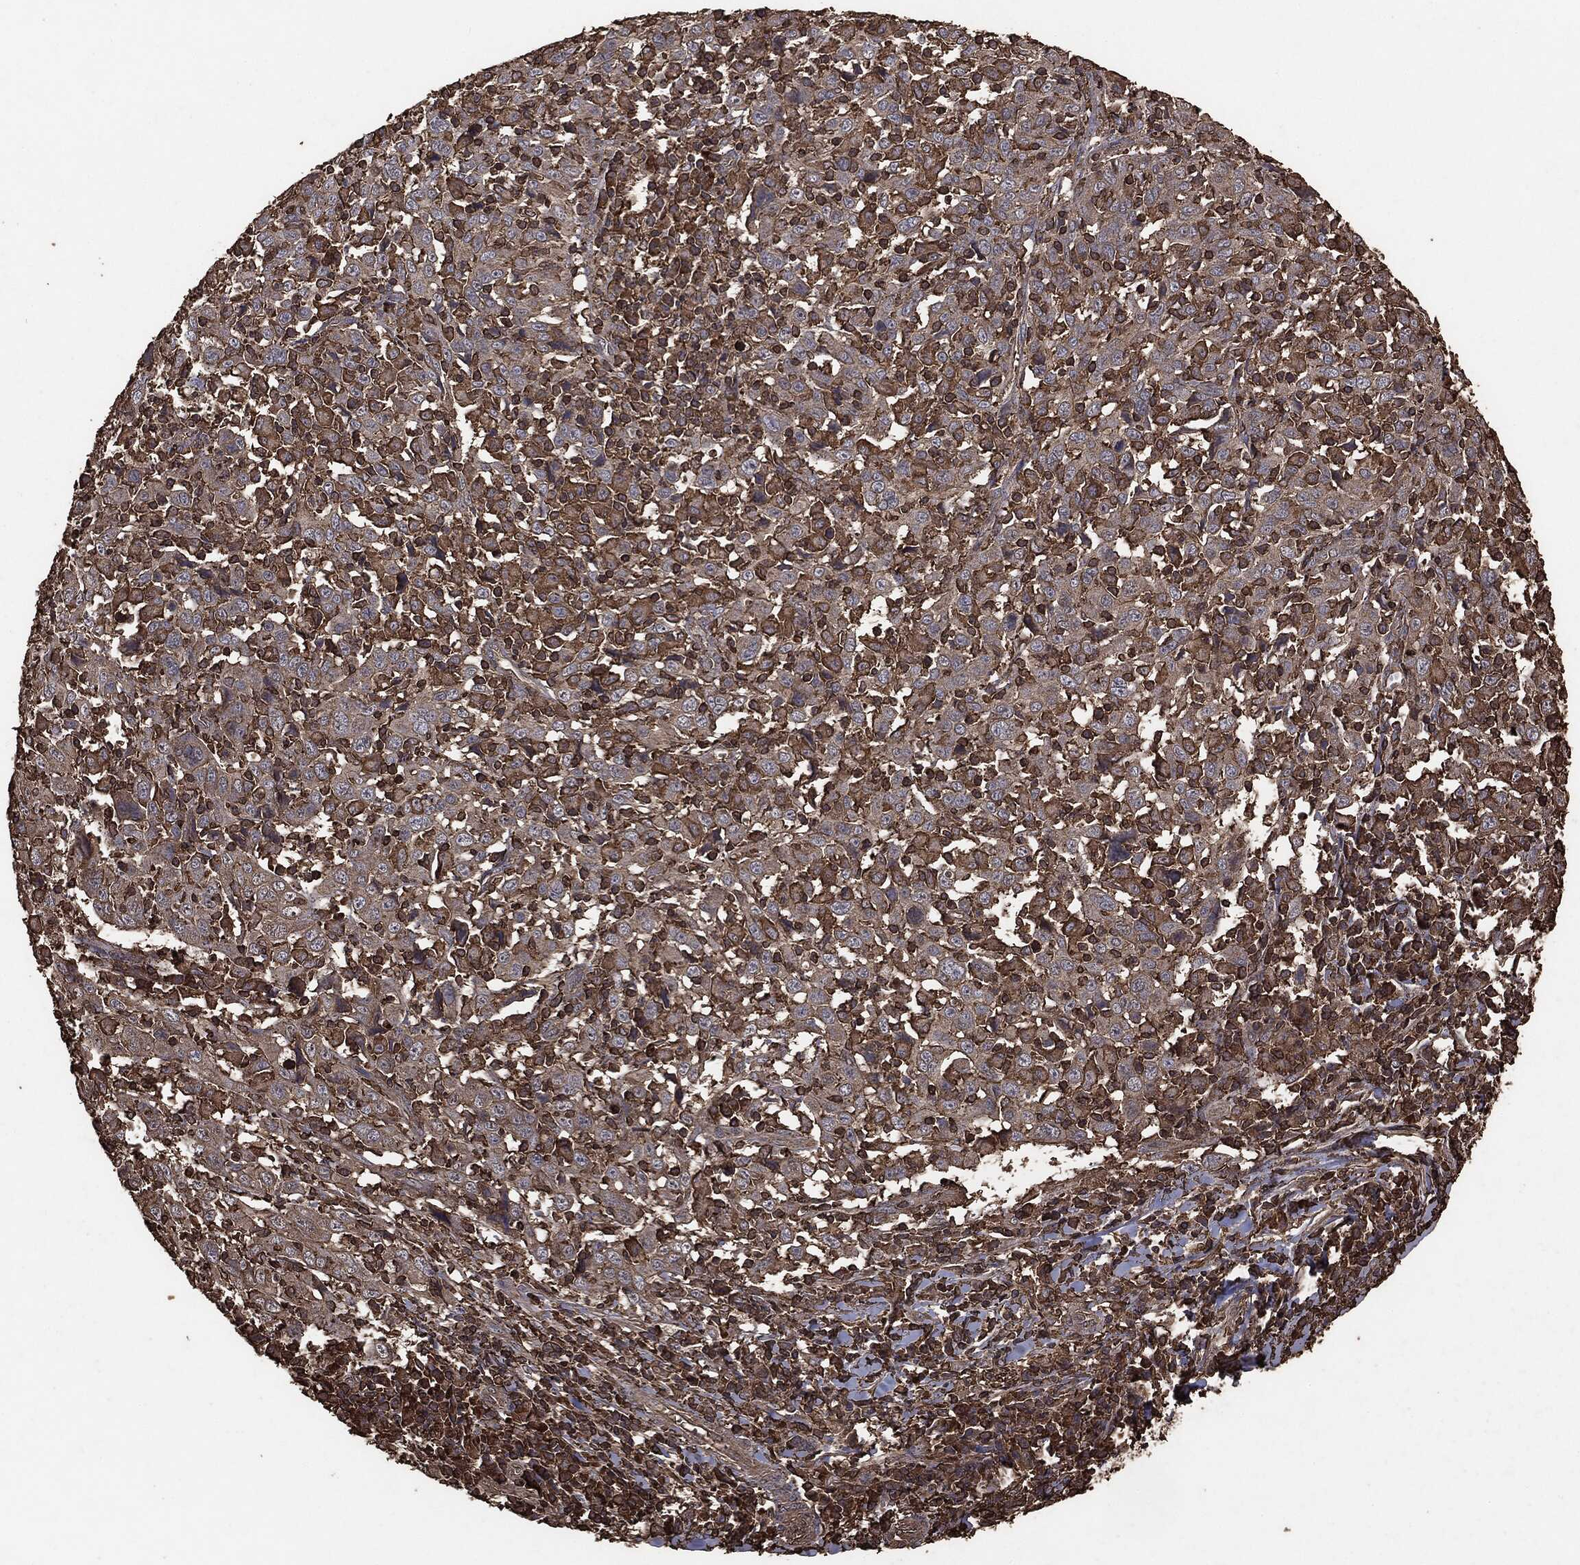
{"staining": {"intensity": "weak", "quantity": ">75%", "location": "cytoplasmic/membranous"}, "tissue": "cervical cancer", "cell_type": "Tumor cells", "image_type": "cancer", "snomed": [{"axis": "morphology", "description": "Squamous cell carcinoma, NOS"}, {"axis": "topography", "description": "Cervix"}], "caption": "Protein staining of cervical squamous cell carcinoma tissue demonstrates weak cytoplasmic/membranous positivity in about >75% of tumor cells.", "gene": "MTOR", "patient": {"sex": "female", "age": 46}}